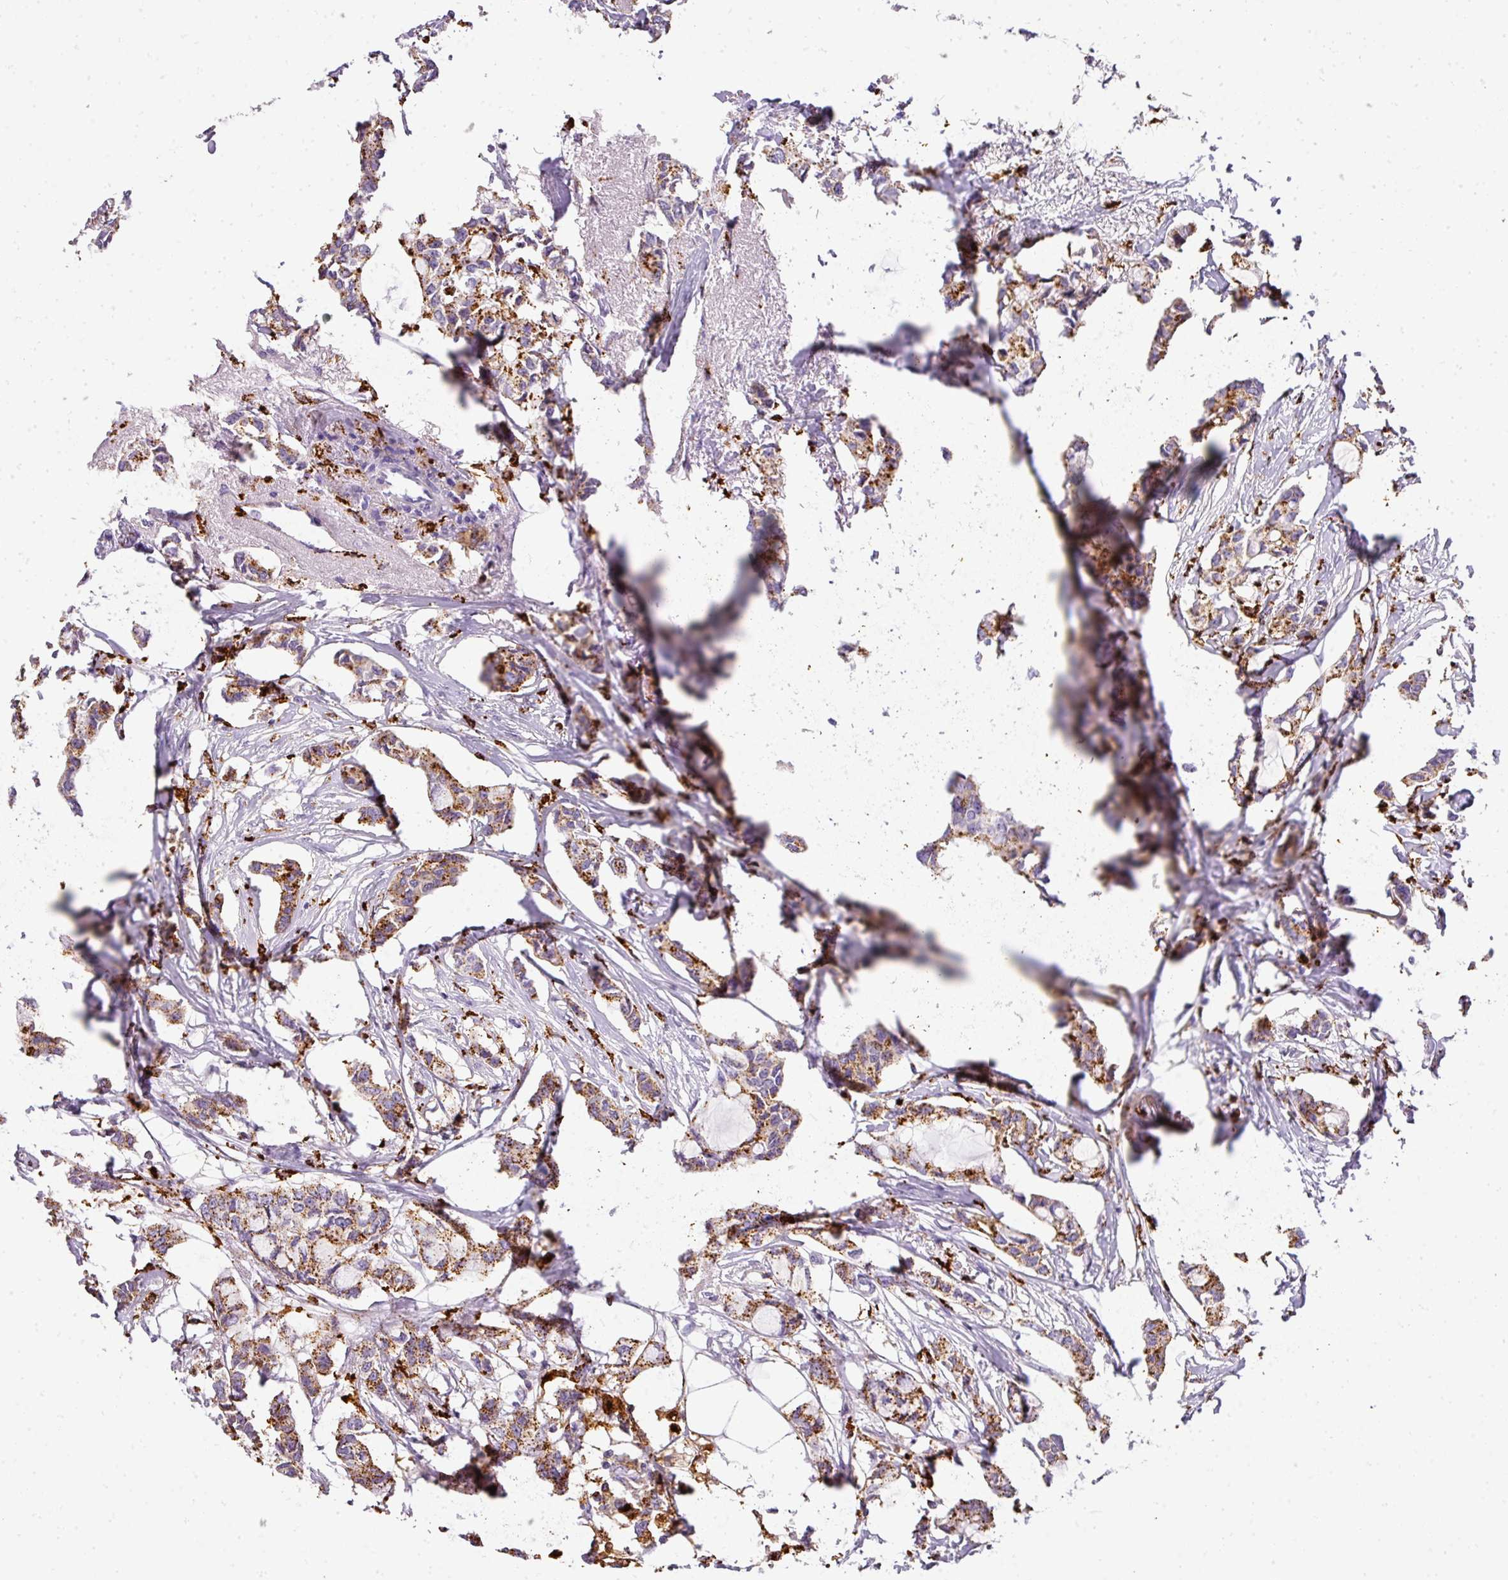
{"staining": {"intensity": "moderate", "quantity": ">75%", "location": "cytoplasmic/membranous"}, "tissue": "breast cancer", "cell_type": "Tumor cells", "image_type": "cancer", "snomed": [{"axis": "morphology", "description": "Duct carcinoma"}, {"axis": "topography", "description": "Breast"}], "caption": "Breast cancer stained with immunohistochemistry reveals moderate cytoplasmic/membranous staining in about >75% of tumor cells. (DAB (3,3'-diaminobenzidine) IHC with brightfield microscopy, high magnification).", "gene": "MMACHC", "patient": {"sex": "female", "age": 73}}